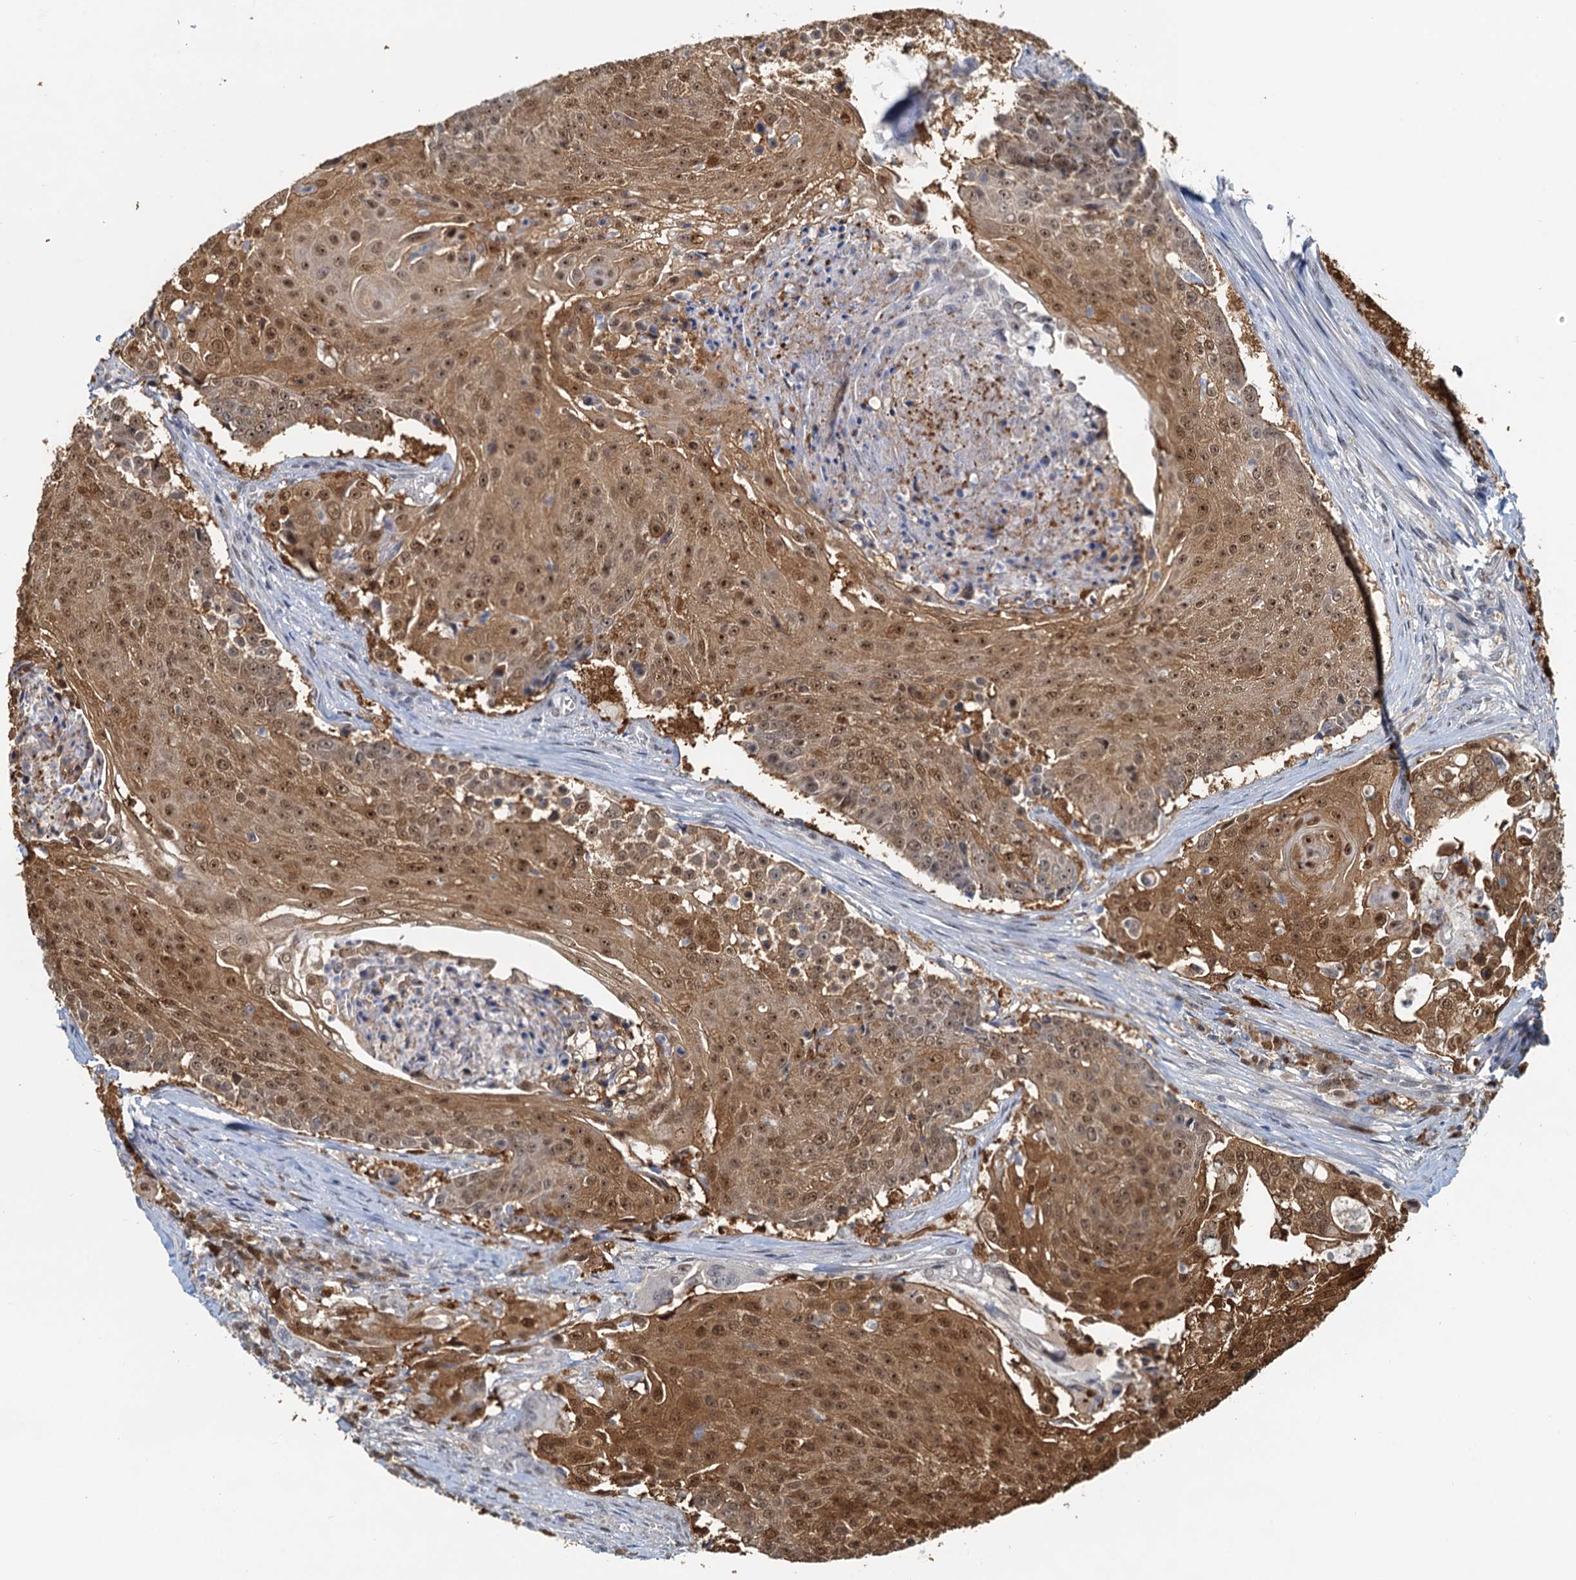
{"staining": {"intensity": "moderate", "quantity": ">75%", "location": "cytoplasmic/membranous,nuclear"}, "tissue": "urothelial cancer", "cell_type": "Tumor cells", "image_type": "cancer", "snomed": [{"axis": "morphology", "description": "Urothelial carcinoma, High grade"}, {"axis": "topography", "description": "Urinary bladder"}], "caption": "The micrograph reveals immunohistochemical staining of urothelial cancer. There is moderate cytoplasmic/membranous and nuclear expression is identified in about >75% of tumor cells.", "gene": "SPINDOC", "patient": {"sex": "female", "age": 63}}